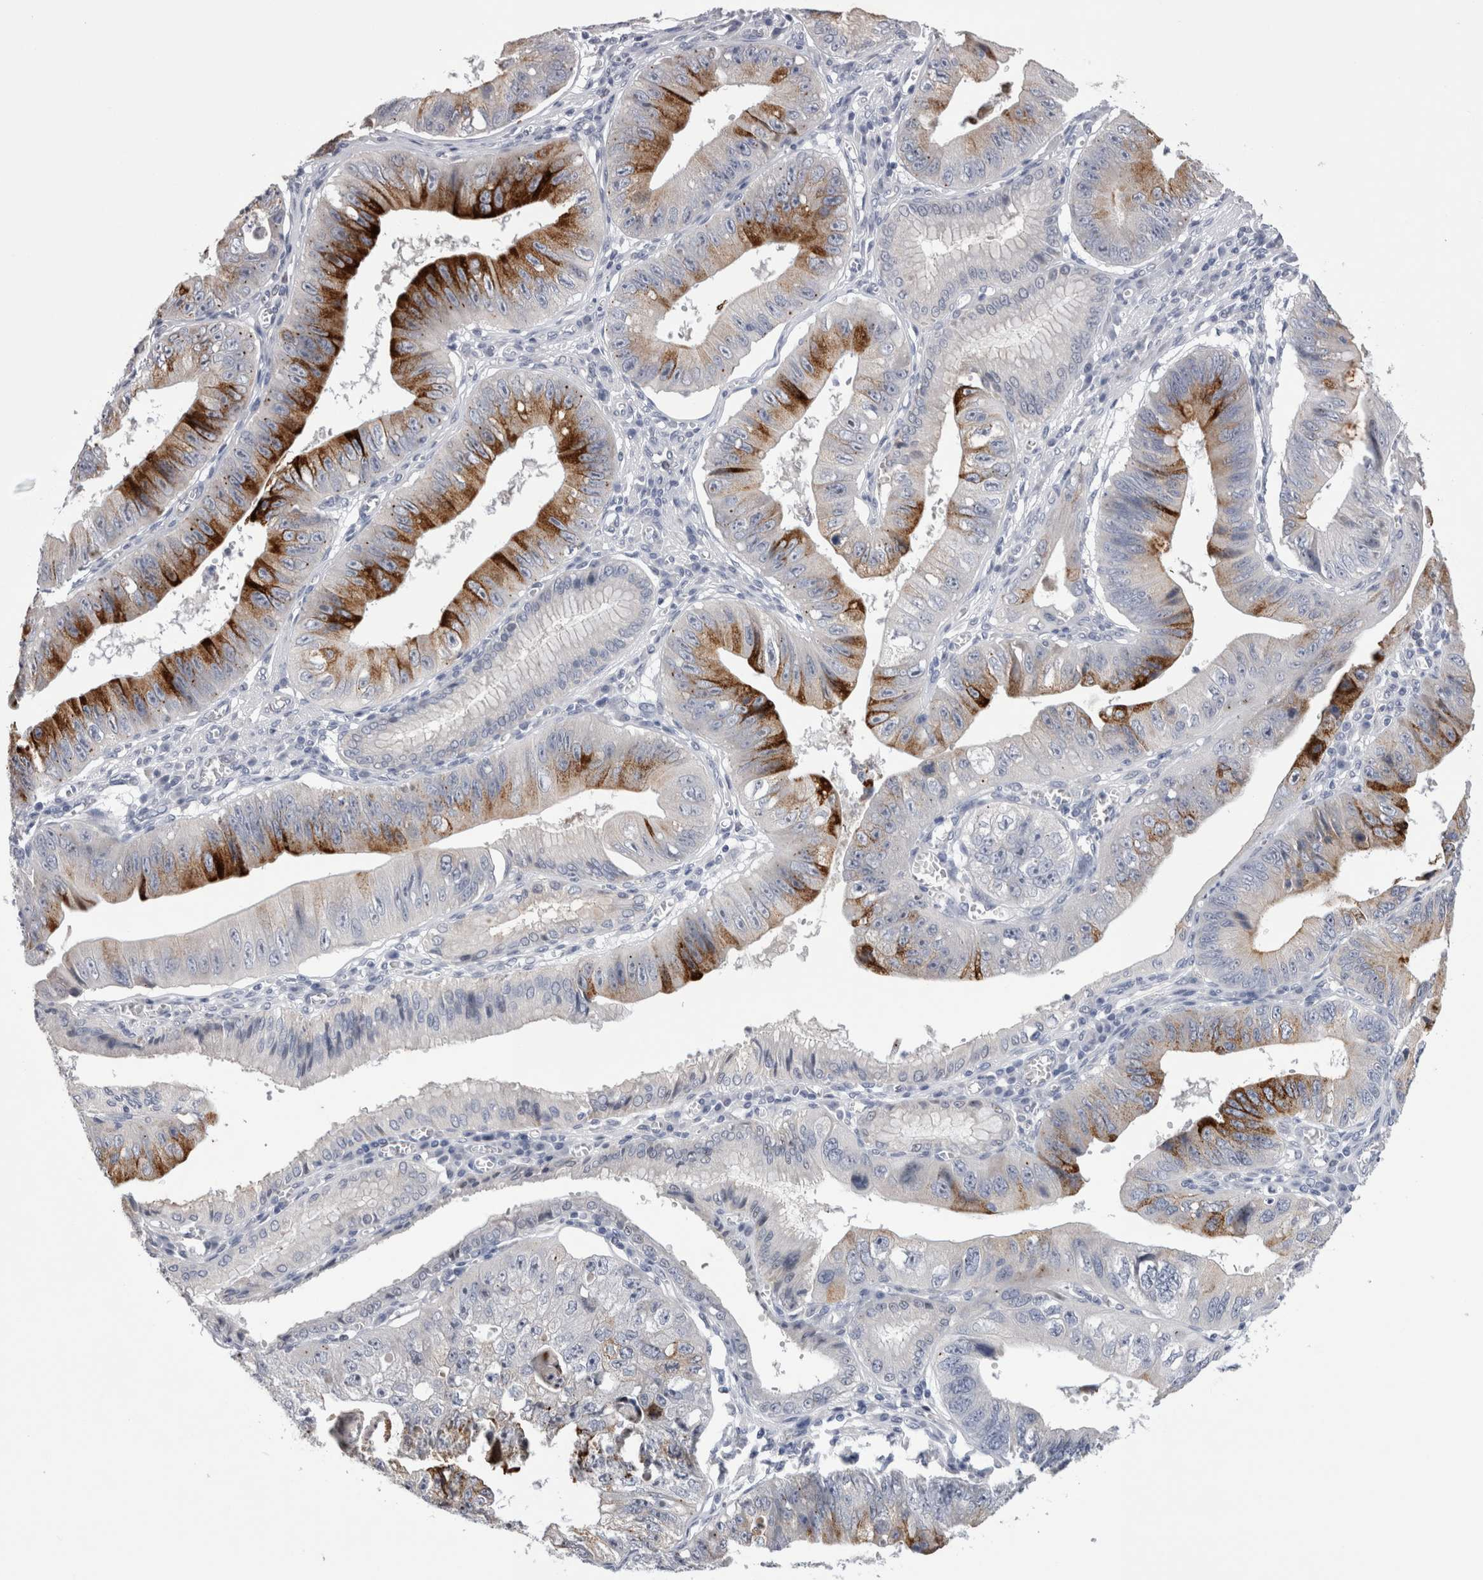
{"staining": {"intensity": "strong", "quantity": "25%-75%", "location": "cytoplasmic/membranous"}, "tissue": "stomach cancer", "cell_type": "Tumor cells", "image_type": "cancer", "snomed": [{"axis": "morphology", "description": "Adenocarcinoma, NOS"}, {"axis": "topography", "description": "Stomach"}], "caption": "Stomach cancer (adenocarcinoma) stained for a protein (brown) demonstrates strong cytoplasmic/membranous positive positivity in about 25%-75% of tumor cells.", "gene": "PWP2", "patient": {"sex": "male", "age": 59}}